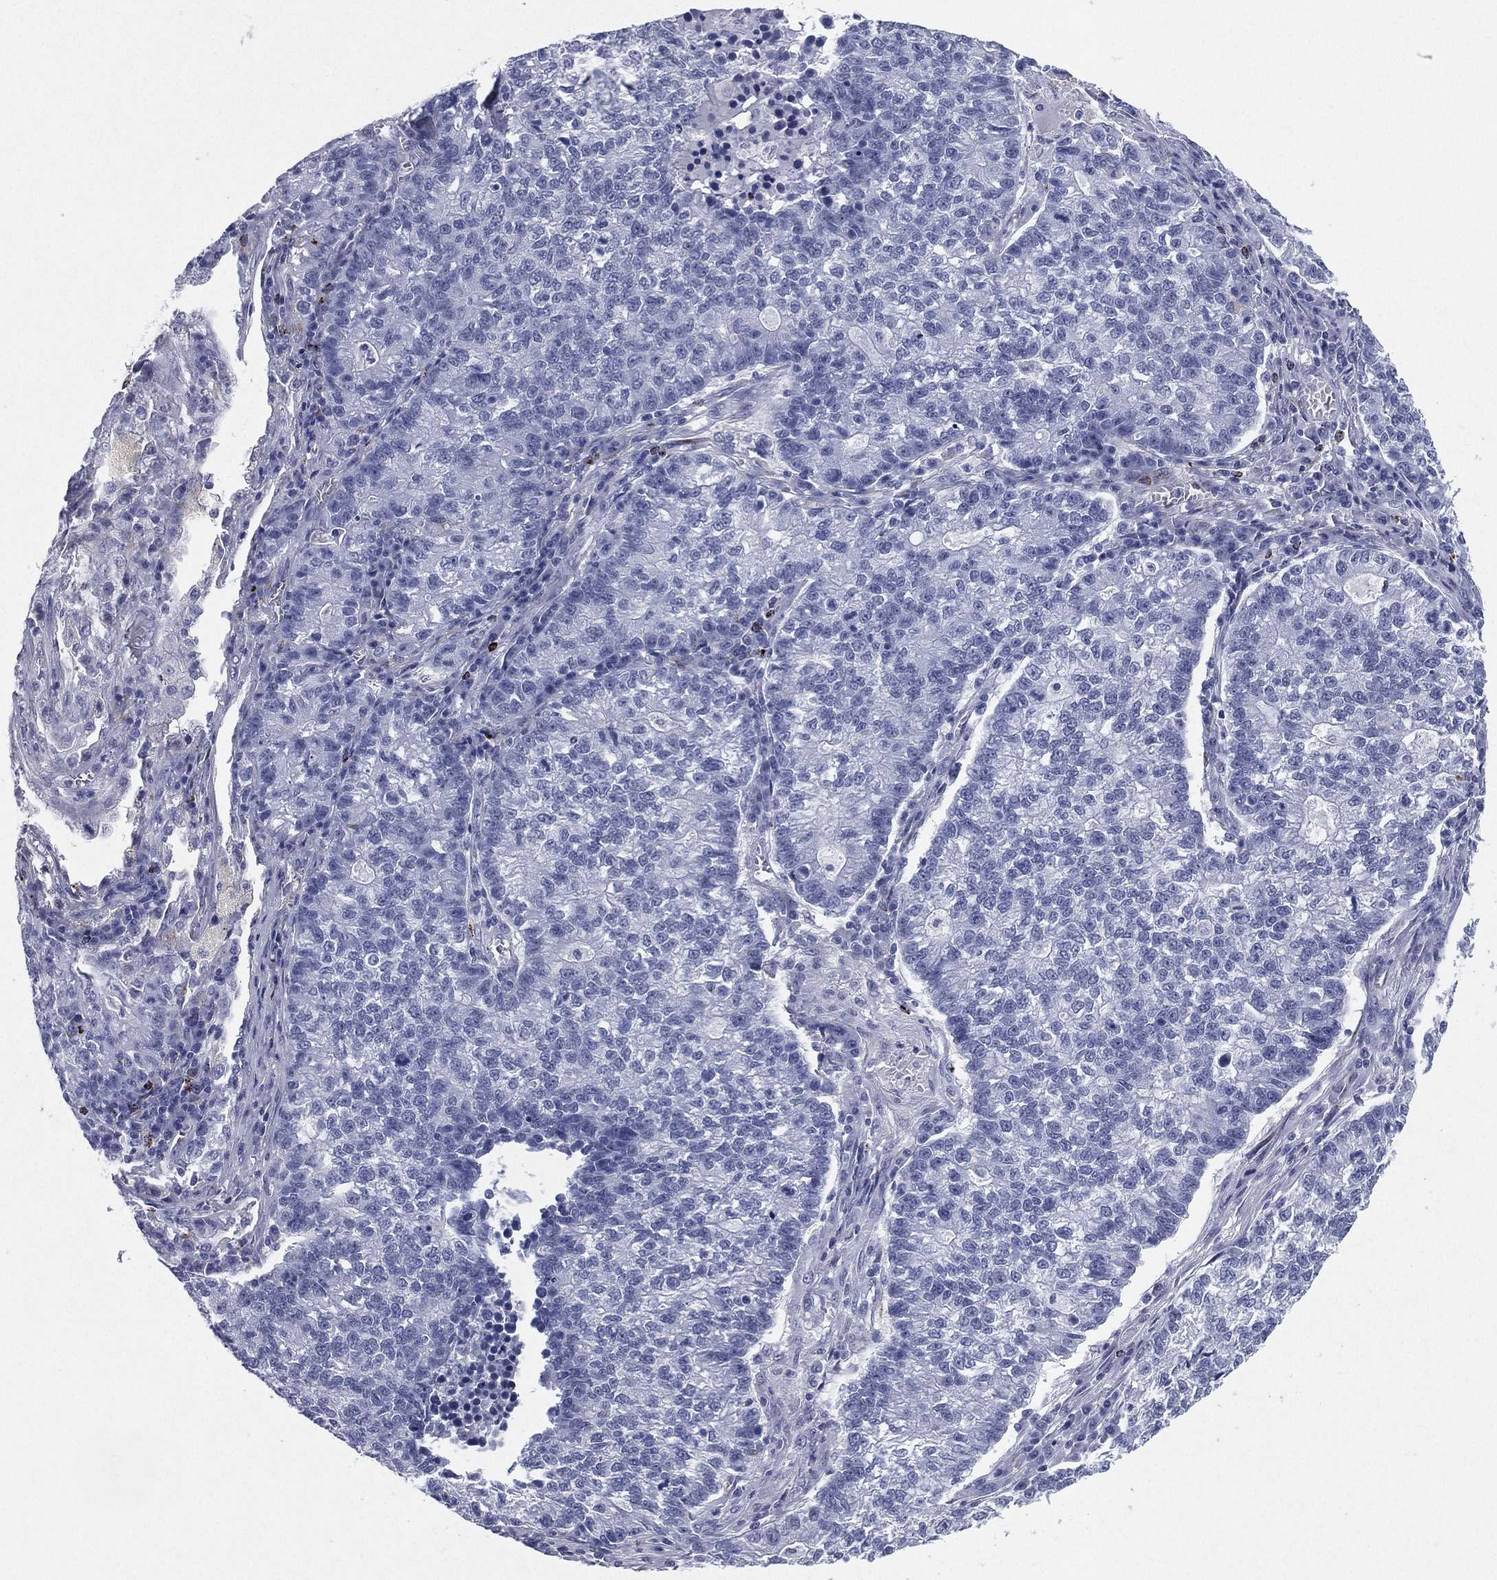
{"staining": {"intensity": "negative", "quantity": "none", "location": "none"}, "tissue": "lung cancer", "cell_type": "Tumor cells", "image_type": "cancer", "snomed": [{"axis": "morphology", "description": "Adenocarcinoma, NOS"}, {"axis": "topography", "description": "Lung"}], "caption": "High magnification brightfield microscopy of lung cancer stained with DAB (3,3'-diaminobenzidine) (brown) and counterstained with hematoxylin (blue): tumor cells show no significant positivity. (Brightfield microscopy of DAB (3,3'-diaminobenzidine) immunohistochemistry (IHC) at high magnification).", "gene": "HLA-DOA", "patient": {"sex": "male", "age": 57}}